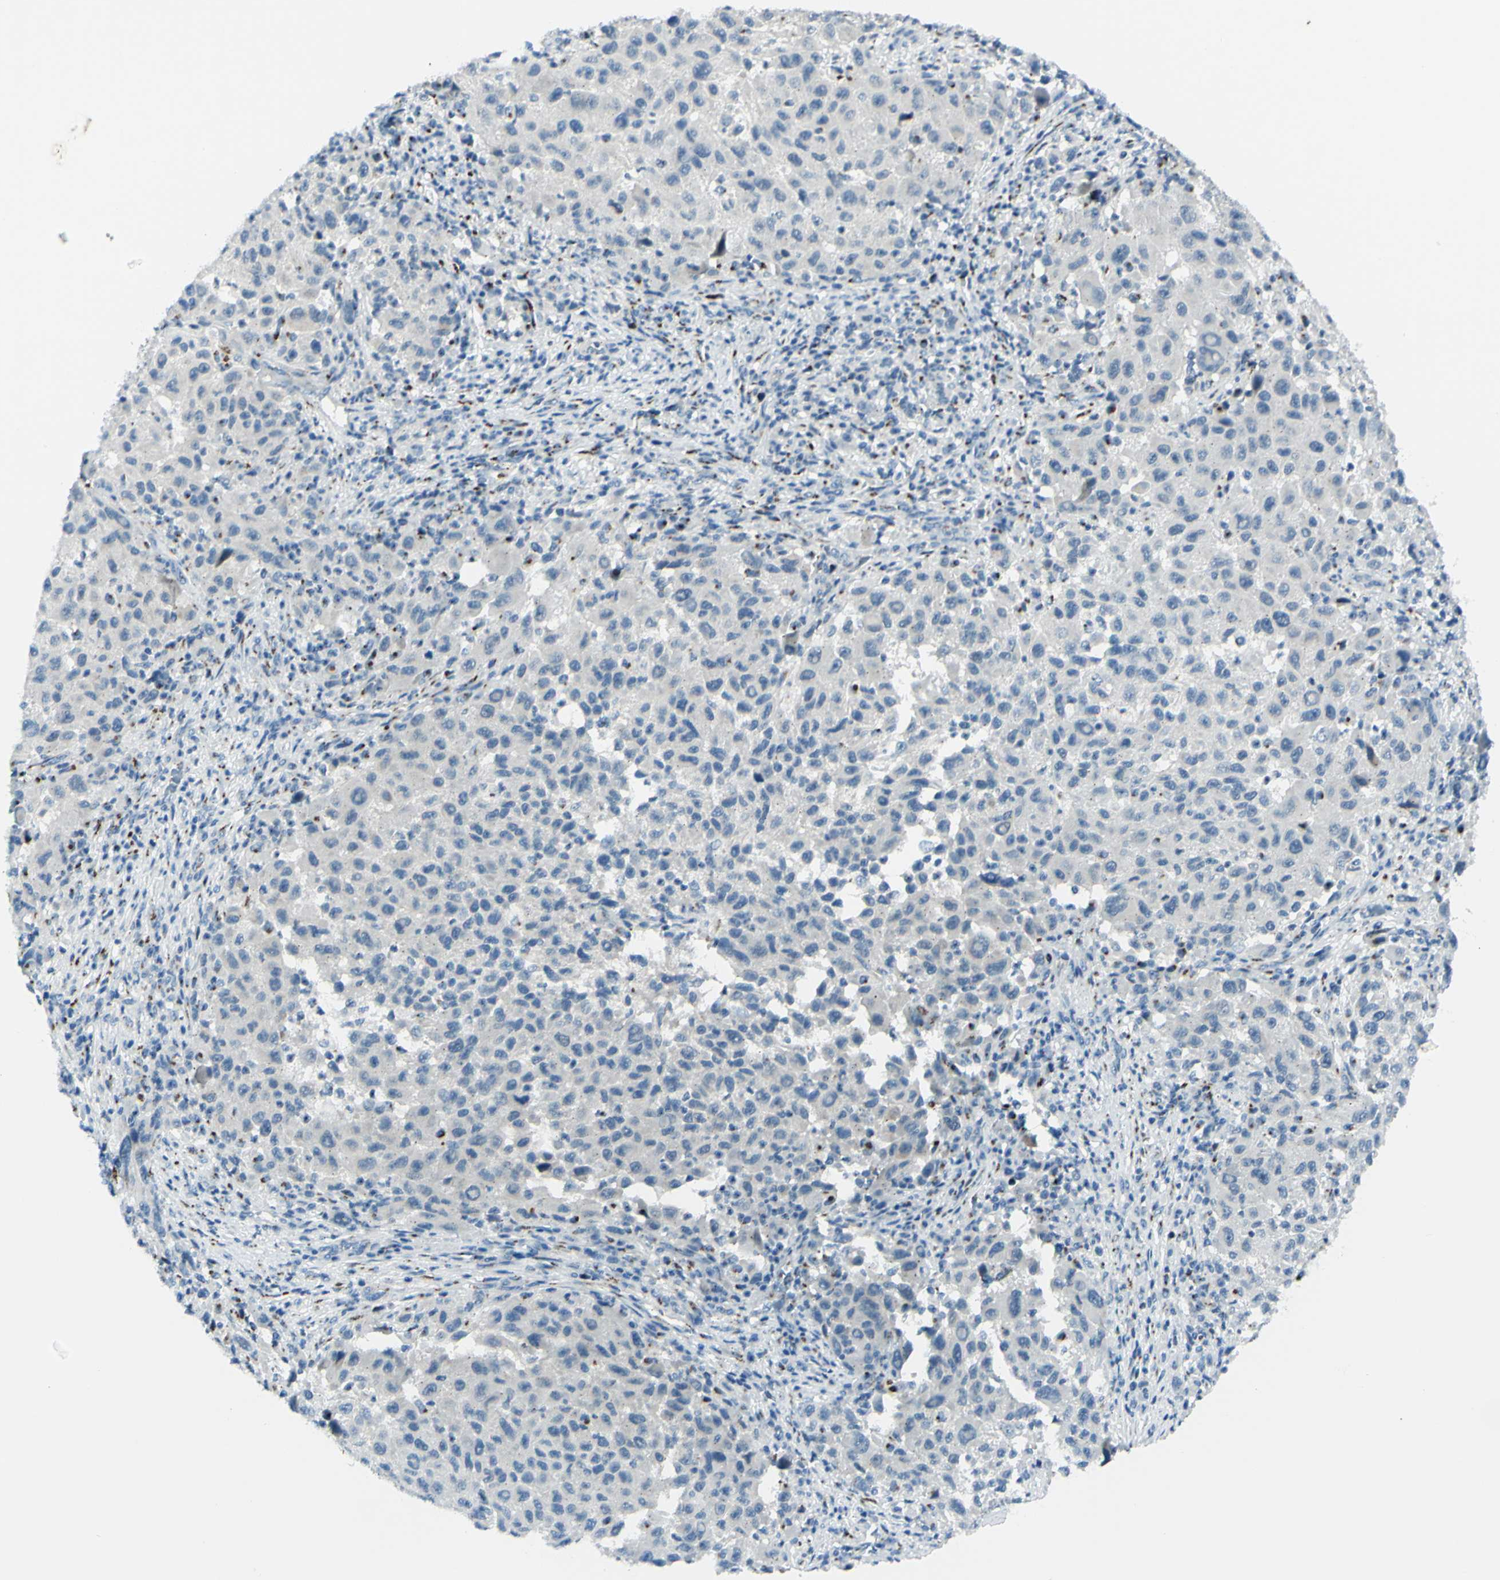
{"staining": {"intensity": "negative", "quantity": "none", "location": "none"}, "tissue": "melanoma", "cell_type": "Tumor cells", "image_type": "cancer", "snomed": [{"axis": "morphology", "description": "Malignant melanoma, Metastatic site"}, {"axis": "topography", "description": "Lymph node"}], "caption": "Human malignant melanoma (metastatic site) stained for a protein using immunohistochemistry displays no positivity in tumor cells.", "gene": "B4GALT1", "patient": {"sex": "male", "age": 61}}